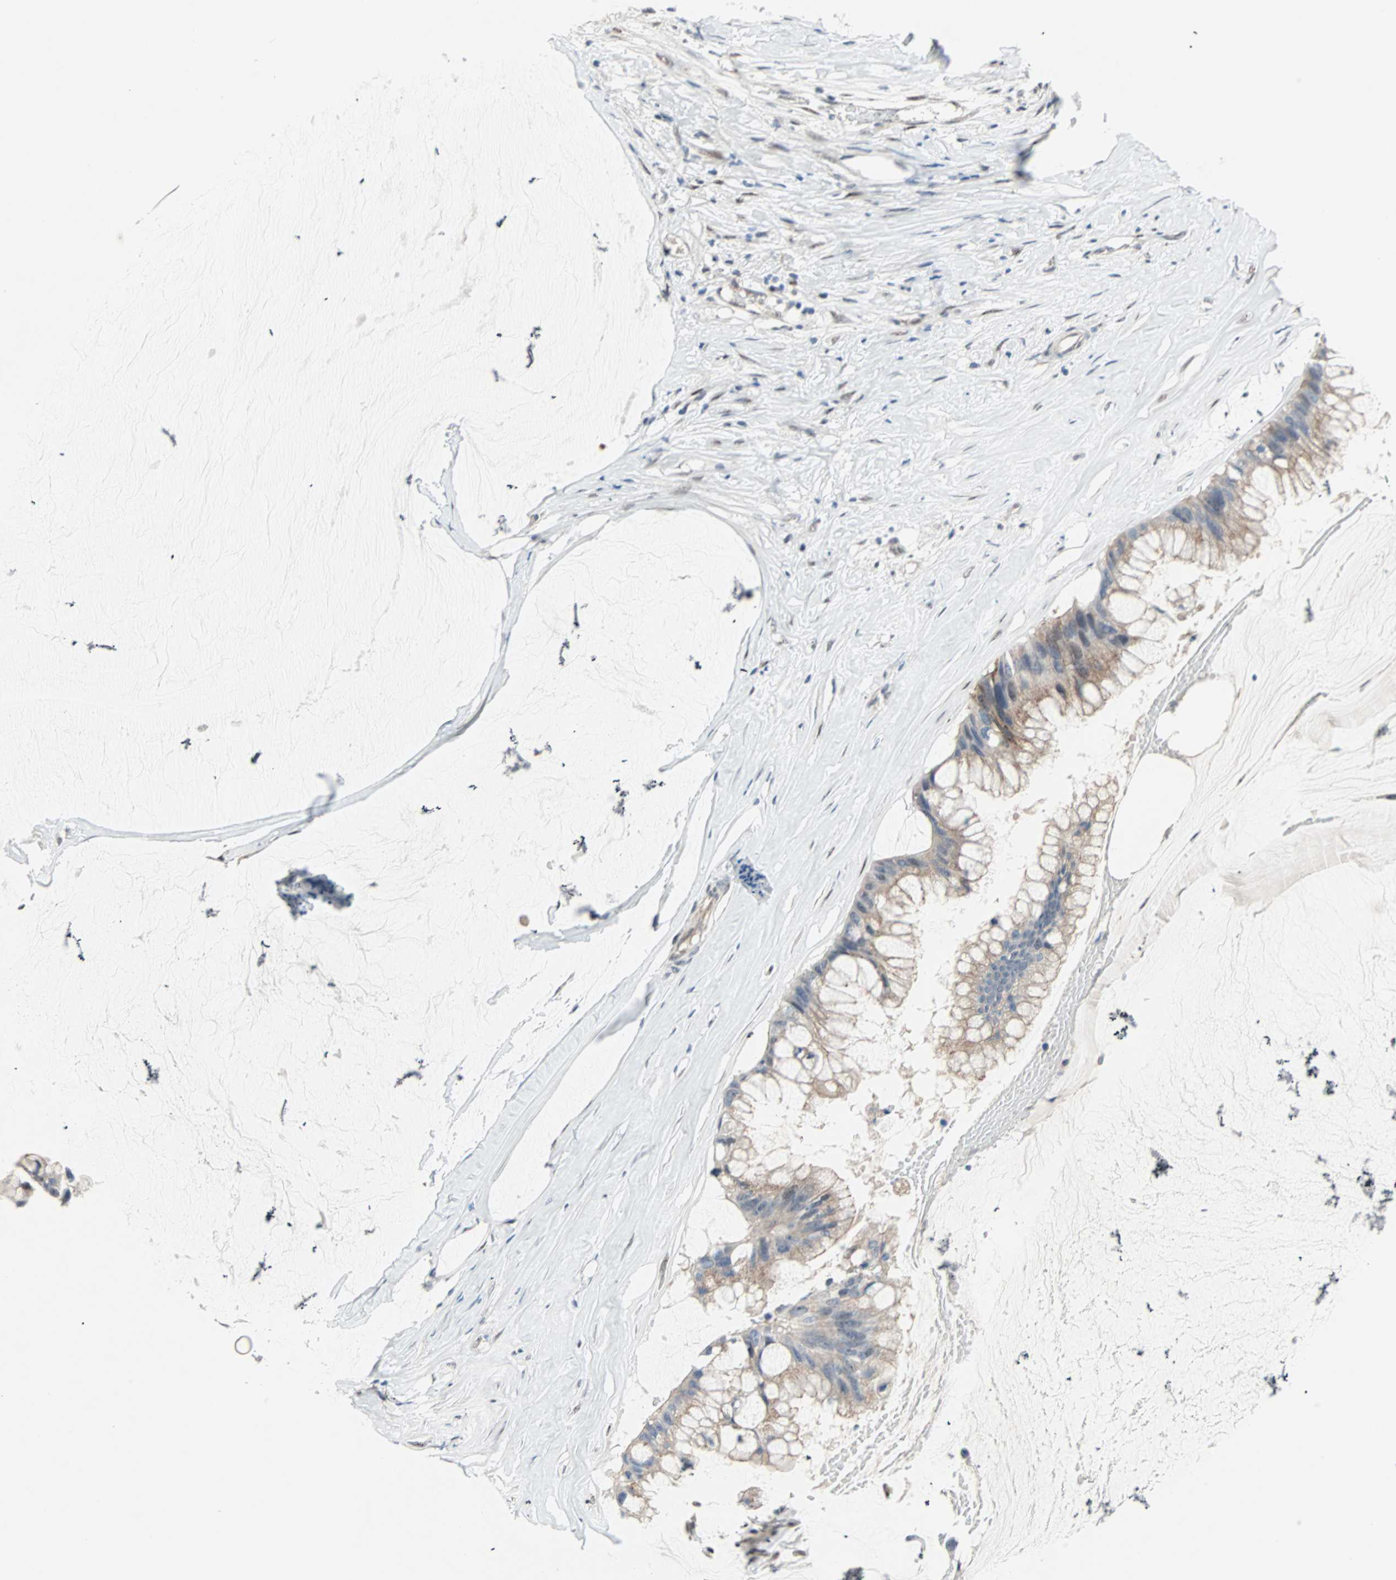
{"staining": {"intensity": "moderate", "quantity": ">75%", "location": "cytoplasmic/membranous"}, "tissue": "ovarian cancer", "cell_type": "Tumor cells", "image_type": "cancer", "snomed": [{"axis": "morphology", "description": "Cystadenocarcinoma, mucinous, NOS"}, {"axis": "topography", "description": "Ovary"}], "caption": "IHC (DAB (3,3'-diaminobenzidine)) staining of human ovarian mucinous cystadenocarcinoma reveals moderate cytoplasmic/membranous protein expression in approximately >75% of tumor cells. Using DAB (3,3'-diaminobenzidine) (brown) and hematoxylin (blue) stains, captured at high magnification using brightfield microscopy.", "gene": "CAND2", "patient": {"sex": "female", "age": 39}}